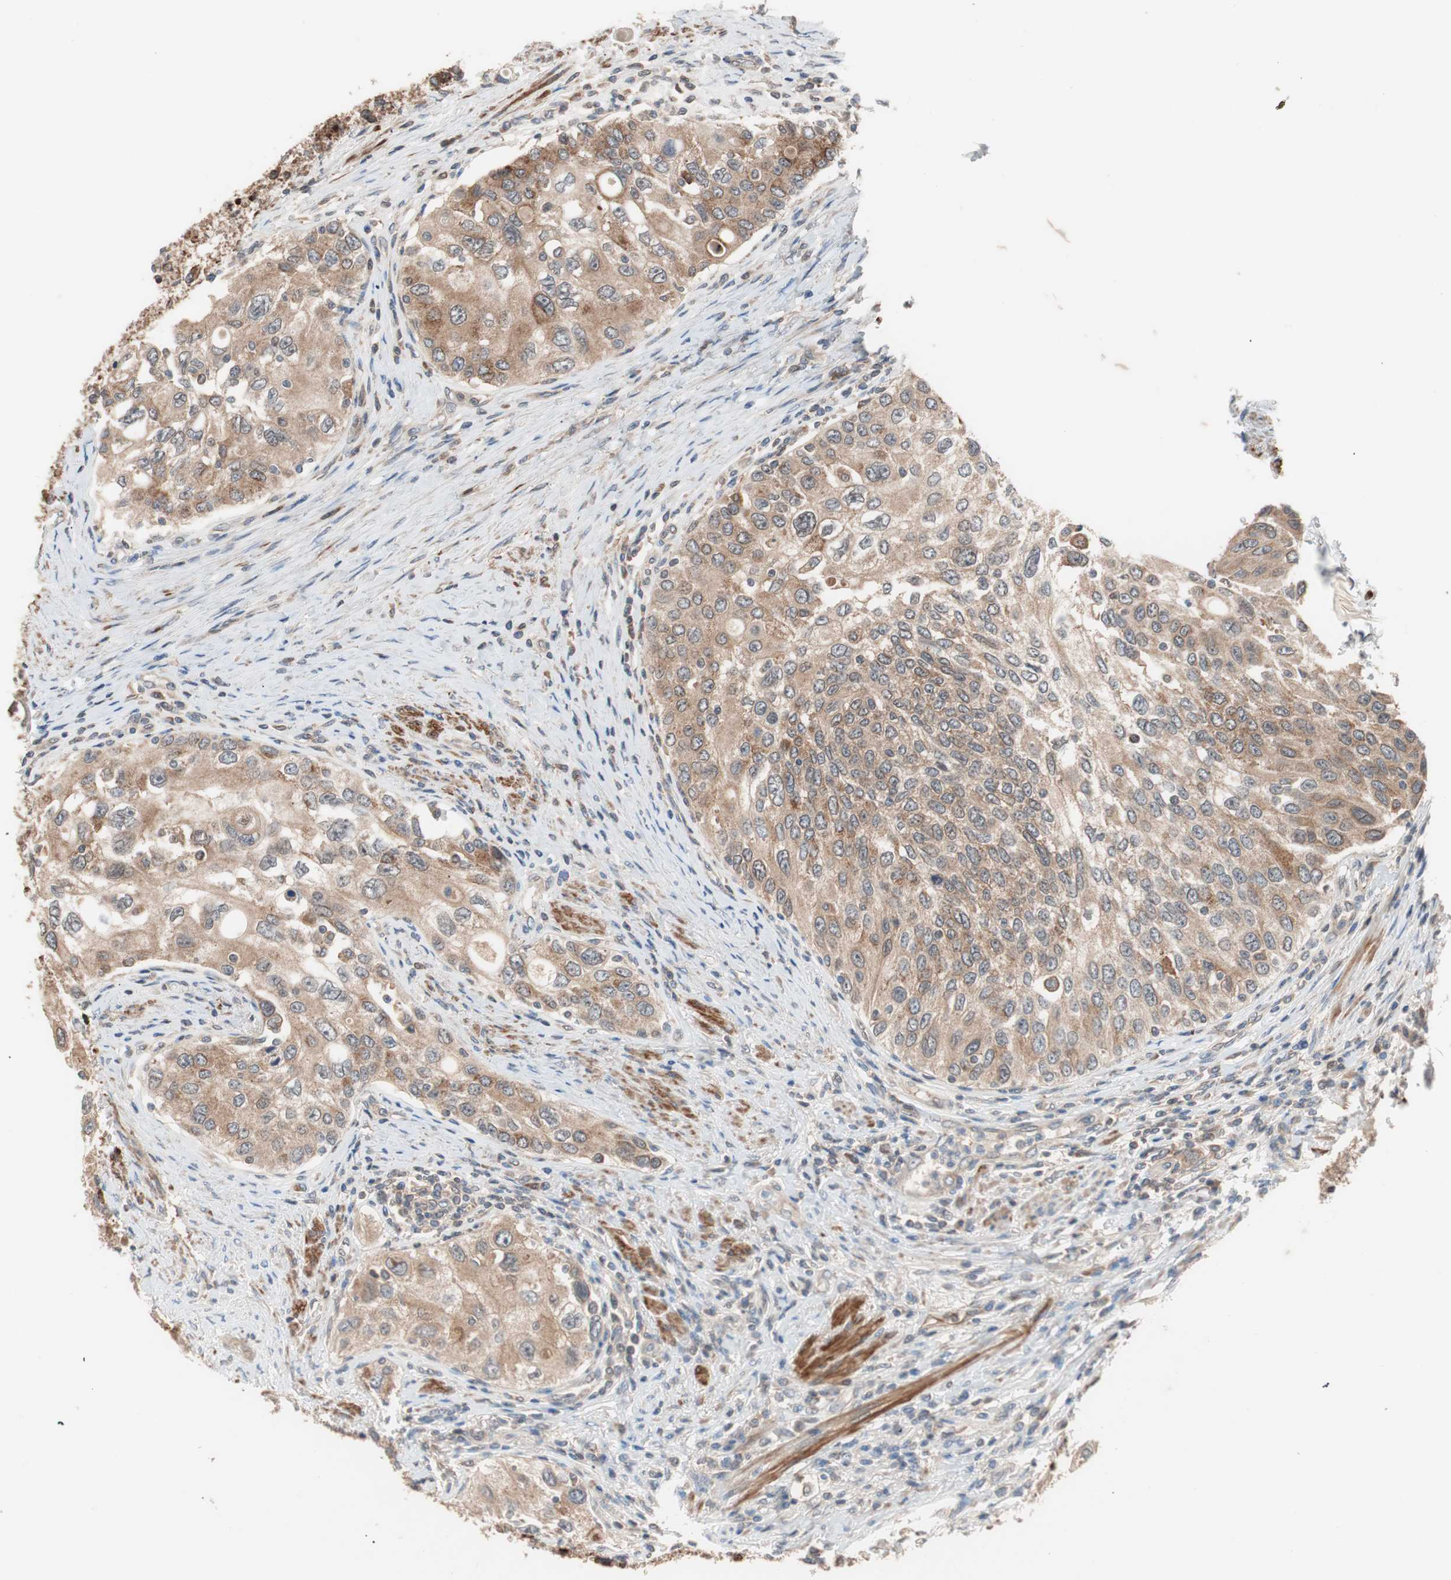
{"staining": {"intensity": "moderate", "quantity": ">75%", "location": "cytoplasmic/membranous"}, "tissue": "urothelial cancer", "cell_type": "Tumor cells", "image_type": "cancer", "snomed": [{"axis": "morphology", "description": "Urothelial carcinoma, High grade"}, {"axis": "topography", "description": "Urinary bladder"}], "caption": "A brown stain shows moderate cytoplasmic/membranous expression of a protein in urothelial cancer tumor cells.", "gene": "HMBS", "patient": {"sex": "female", "age": 56}}